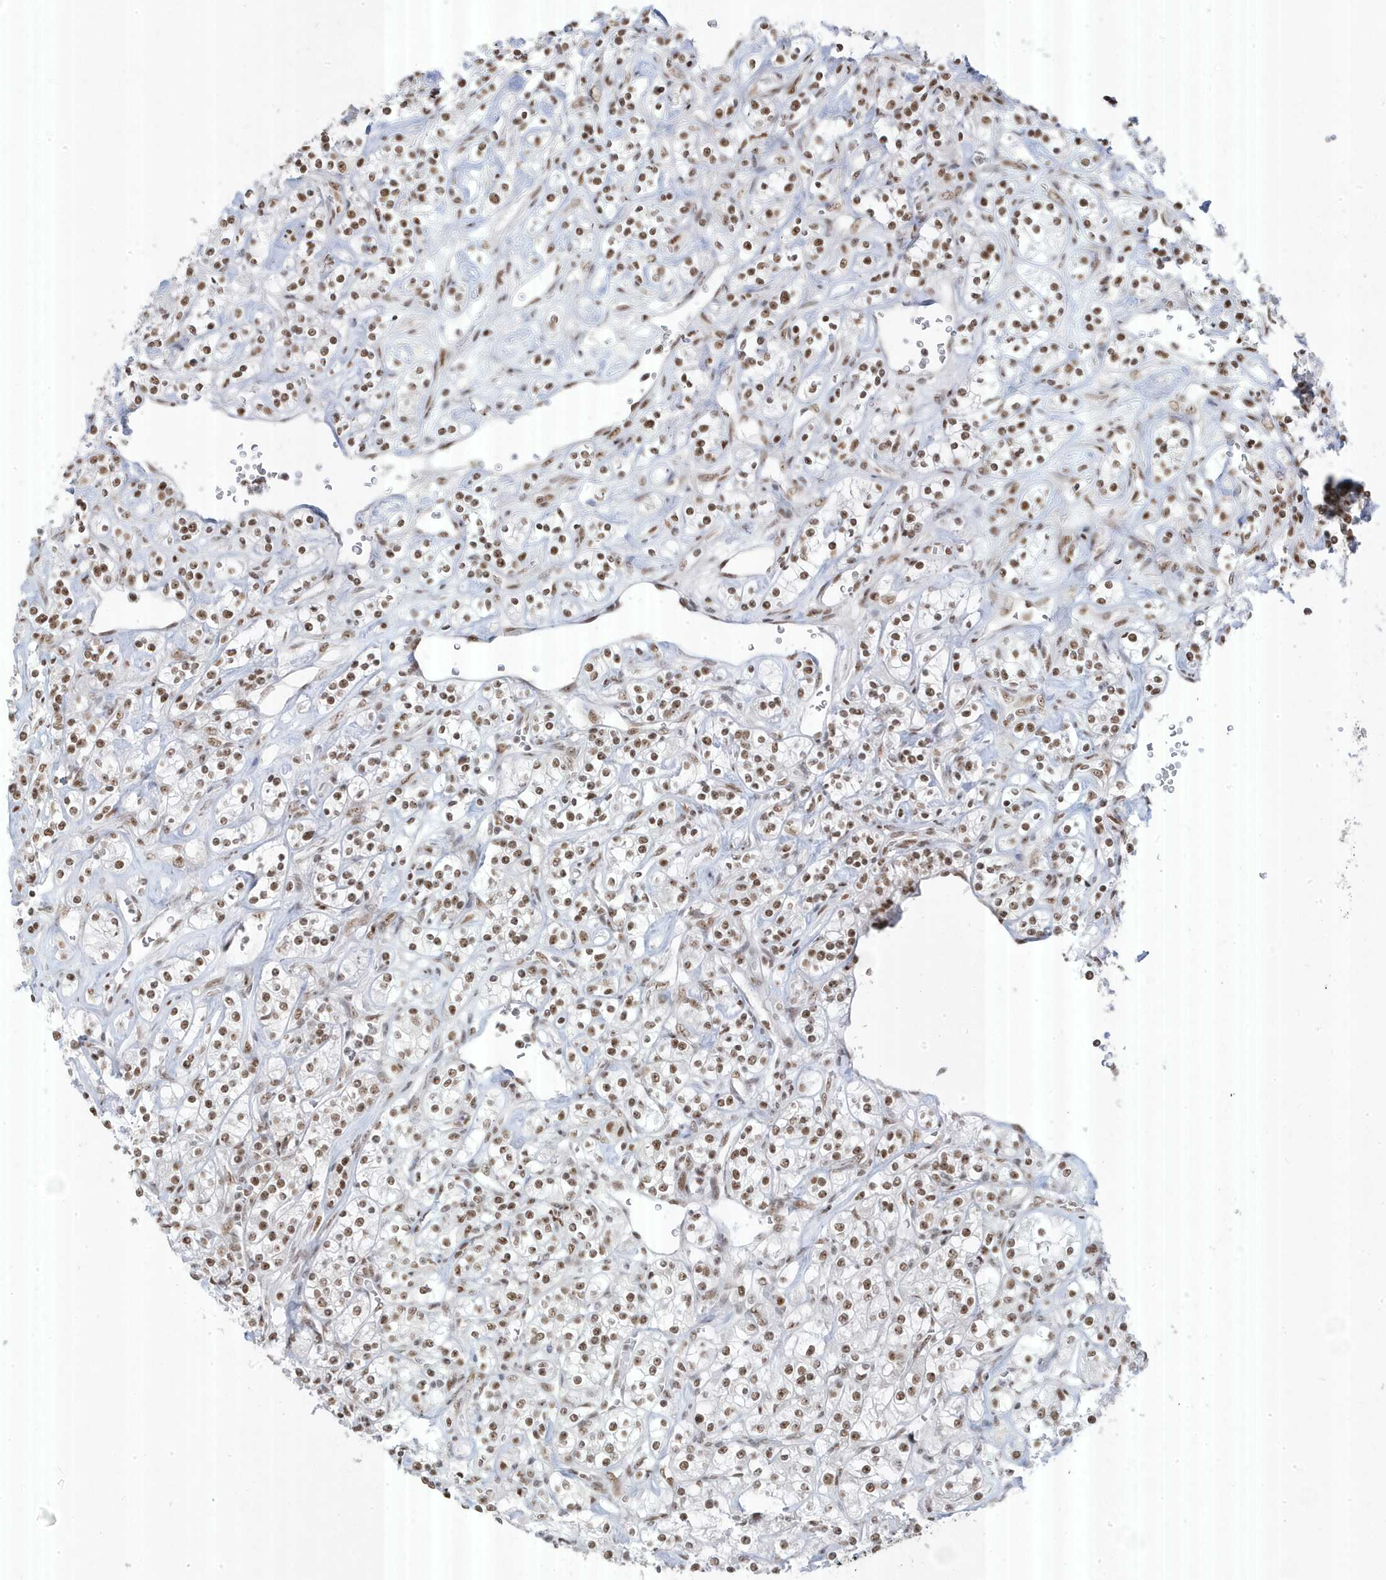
{"staining": {"intensity": "moderate", "quantity": ">75%", "location": "nuclear"}, "tissue": "renal cancer", "cell_type": "Tumor cells", "image_type": "cancer", "snomed": [{"axis": "morphology", "description": "Adenocarcinoma, NOS"}, {"axis": "topography", "description": "Kidney"}], "caption": "Immunohistochemical staining of renal cancer reveals medium levels of moderate nuclear protein positivity in approximately >75% of tumor cells. (IHC, brightfield microscopy, high magnification).", "gene": "MTREX", "patient": {"sex": "male", "age": 77}}